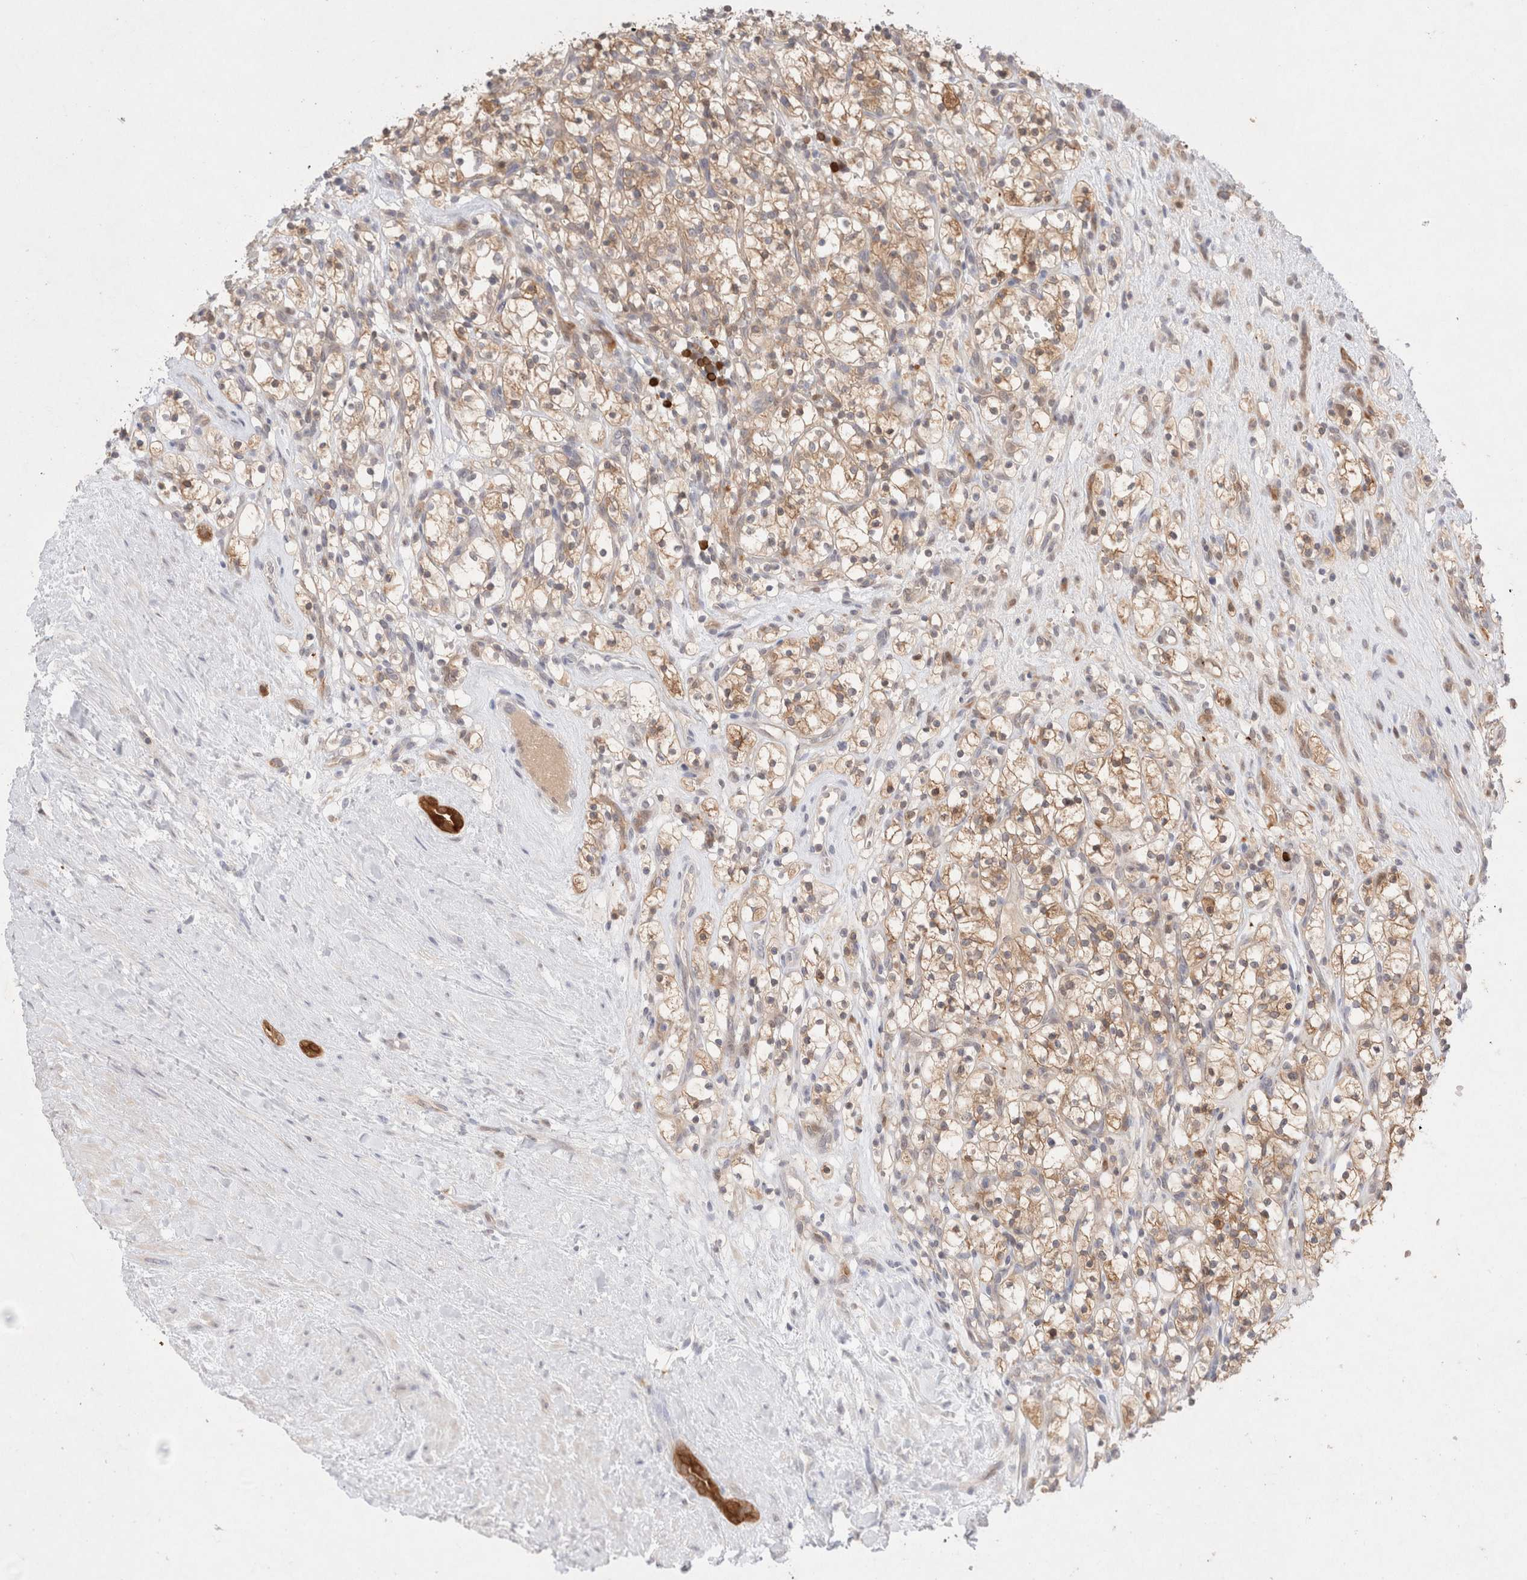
{"staining": {"intensity": "moderate", "quantity": ">75%", "location": "cytoplasmic/membranous"}, "tissue": "renal cancer", "cell_type": "Tumor cells", "image_type": "cancer", "snomed": [{"axis": "morphology", "description": "Adenocarcinoma, NOS"}, {"axis": "topography", "description": "Kidney"}], "caption": "Moderate cytoplasmic/membranous expression for a protein is appreciated in about >75% of tumor cells of renal cancer using IHC.", "gene": "STARD10", "patient": {"sex": "female", "age": 57}}